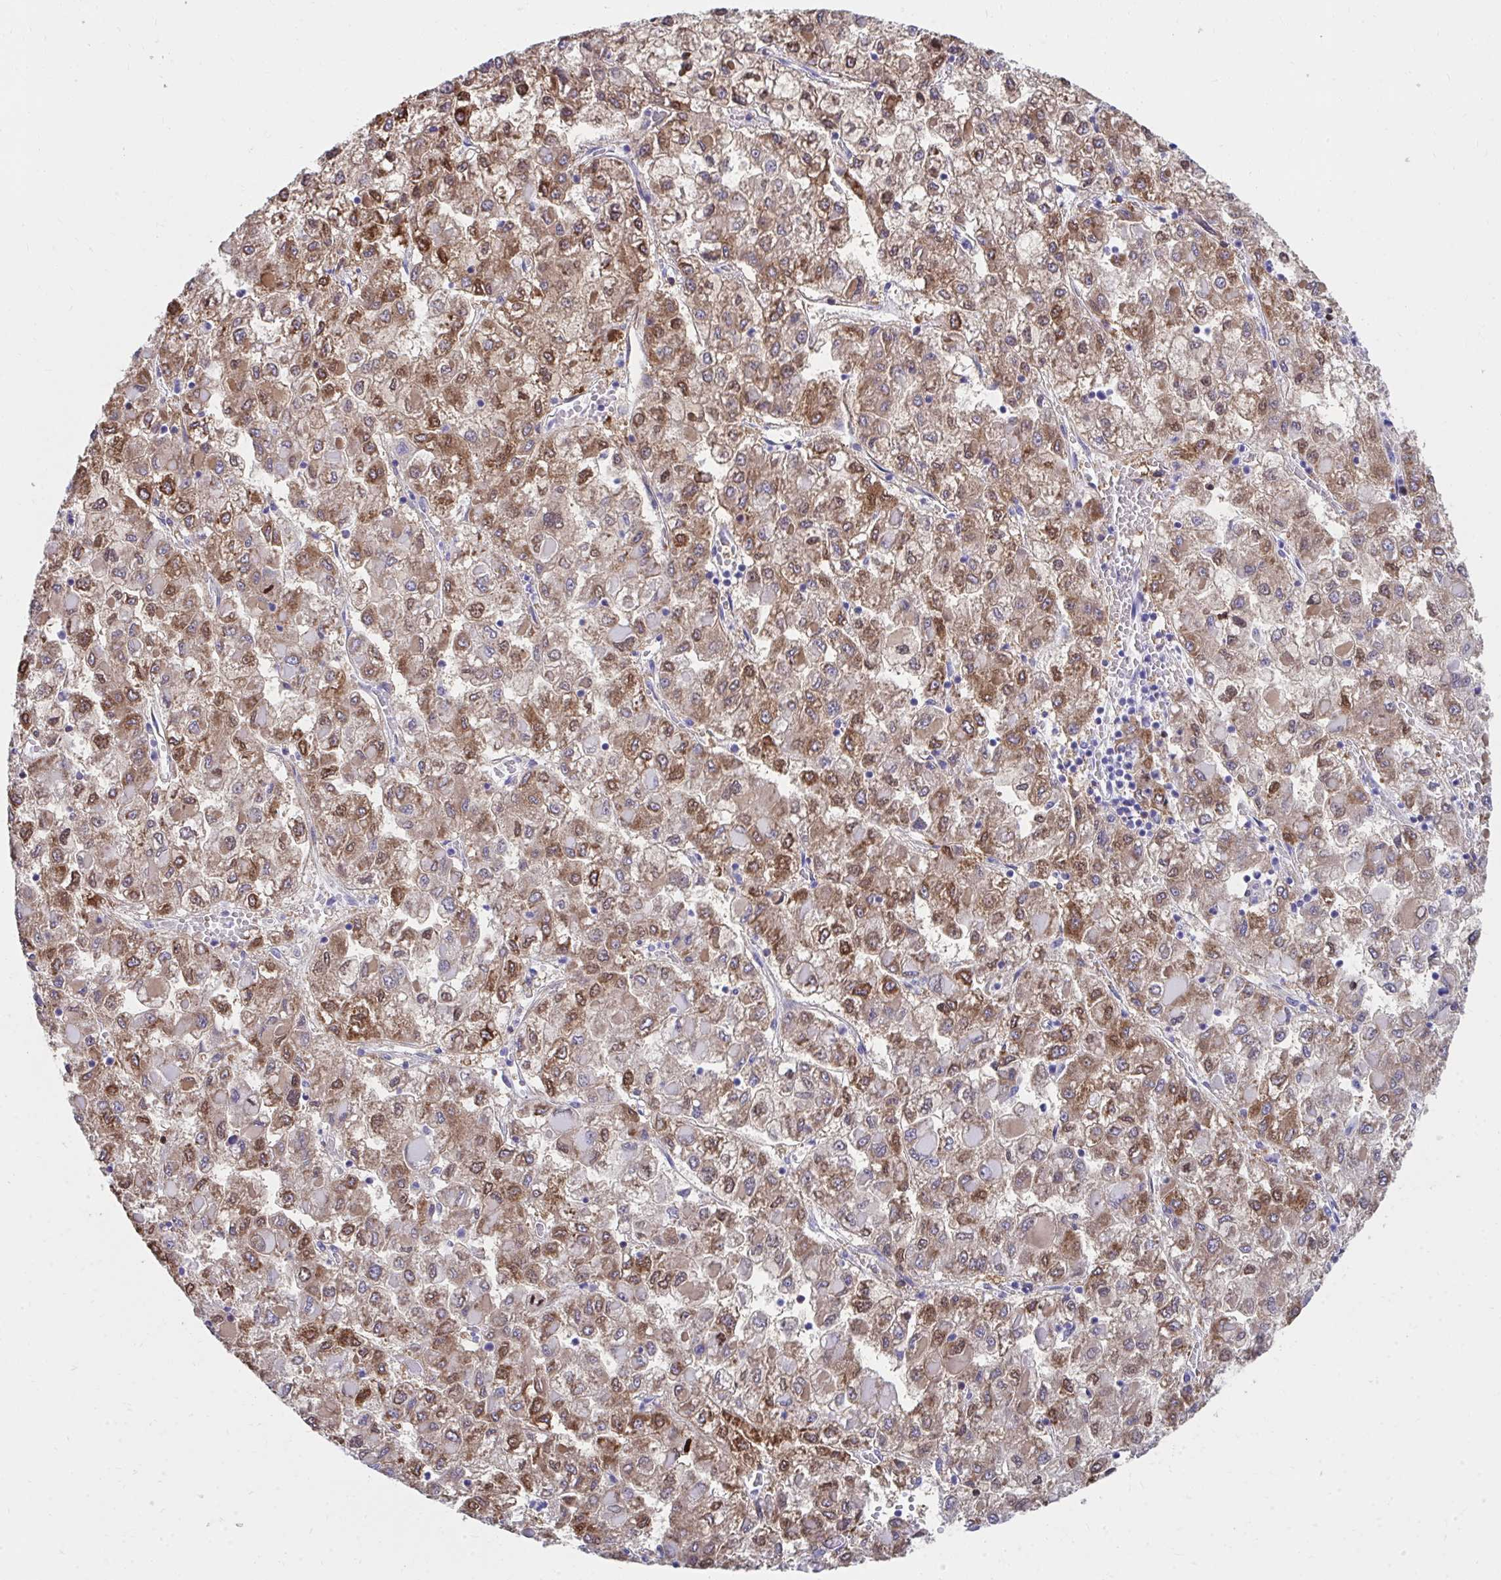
{"staining": {"intensity": "moderate", "quantity": ">75%", "location": "cytoplasmic/membranous,nuclear"}, "tissue": "liver cancer", "cell_type": "Tumor cells", "image_type": "cancer", "snomed": [{"axis": "morphology", "description": "Carcinoma, Hepatocellular, NOS"}, {"axis": "topography", "description": "Liver"}], "caption": "The photomicrograph displays immunohistochemical staining of hepatocellular carcinoma (liver). There is moderate cytoplasmic/membranous and nuclear positivity is identified in about >75% of tumor cells.", "gene": "HGD", "patient": {"sex": "male", "age": 40}}